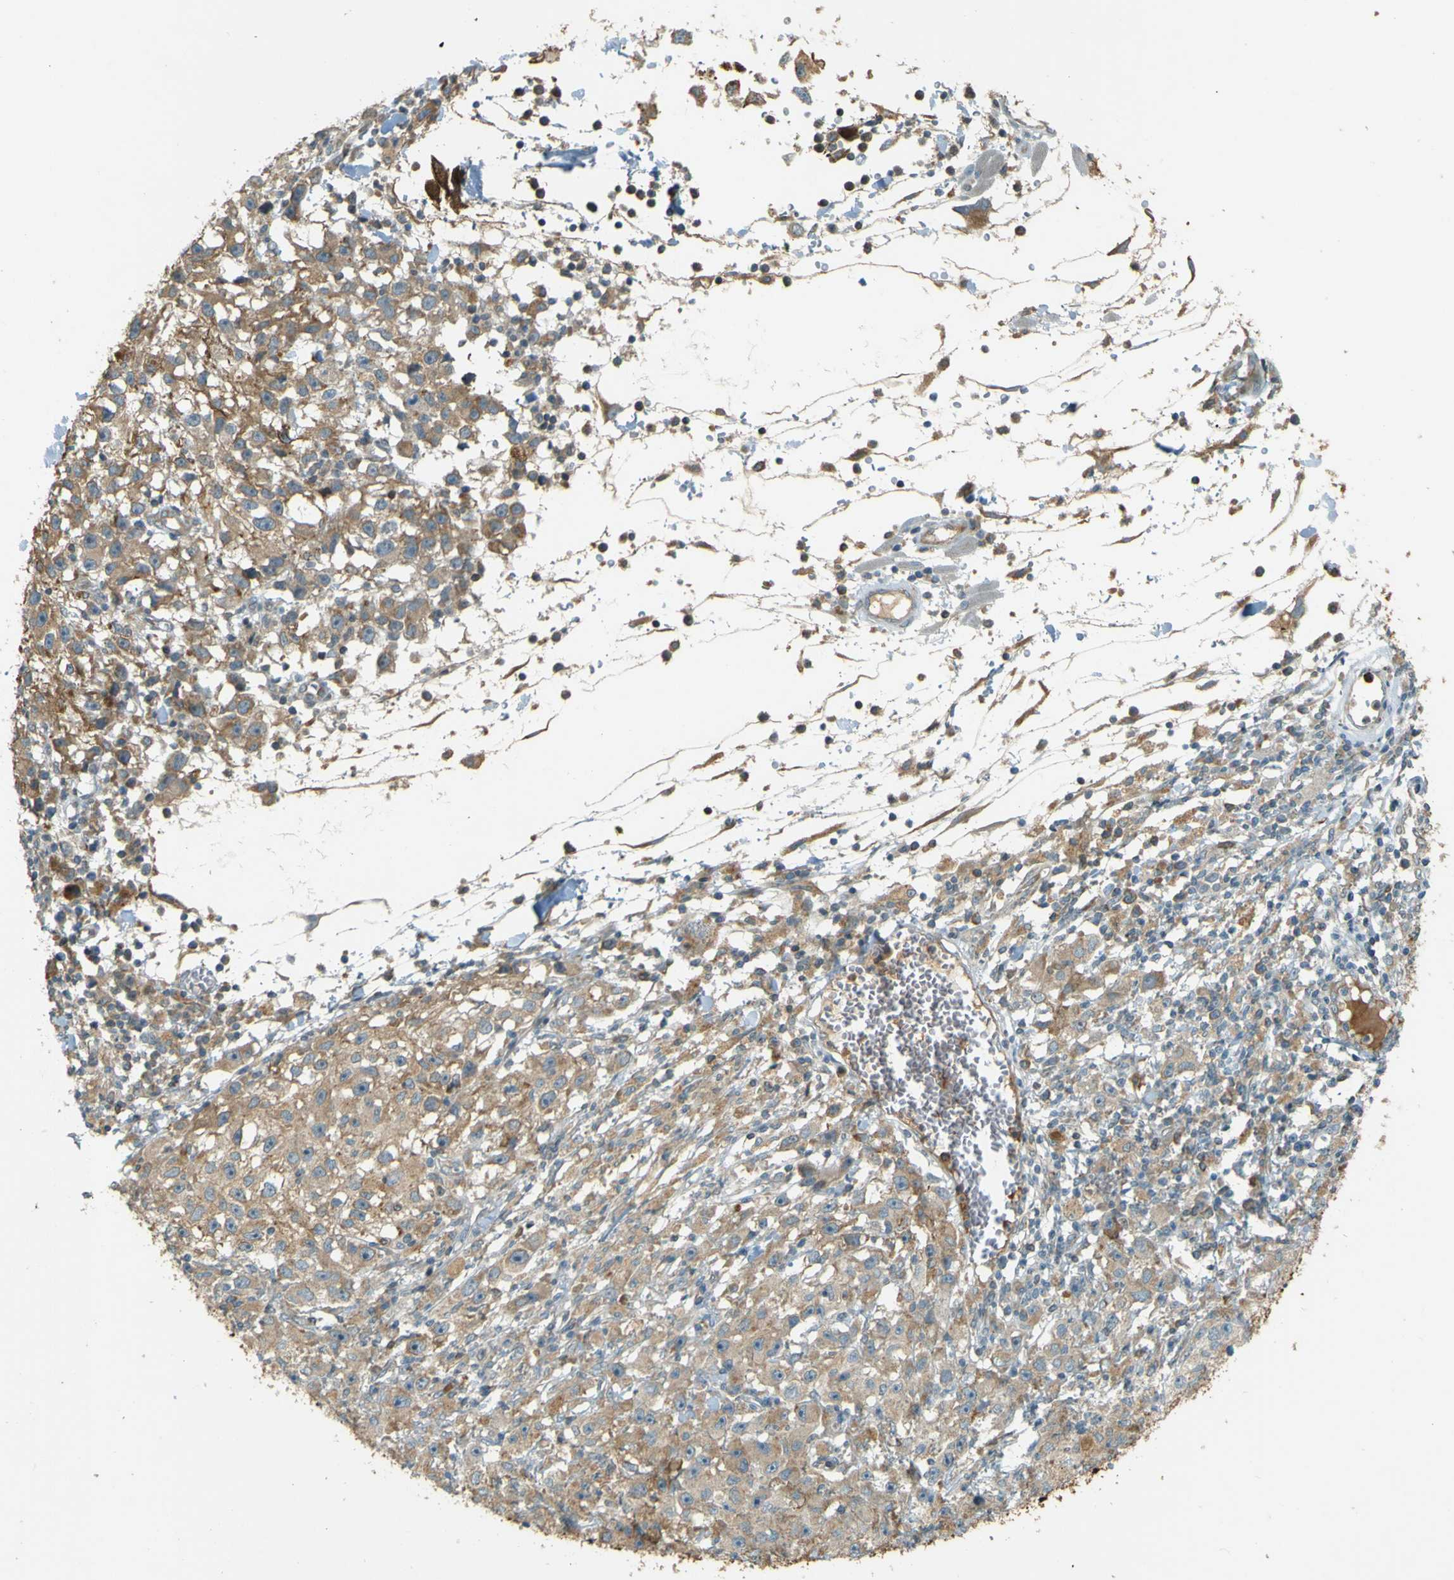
{"staining": {"intensity": "weak", "quantity": ">75%", "location": "cytoplasmic/membranous"}, "tissue": "melanoma", "cell_type": "Tumor cells", "image_type": "cancer", "snomed": [{"axis": "morphology", "description": "Malignant melanoma, NOS"}, {"axis": "topography", "description": "Skin"}], "caption": "The immunohistochemical stain highlights weak cytoplasmic/membranous staining in tumor cells of malignant melanoma tissue.", "gene": "LPCAT1", "patient": {"sex": "female", "age": 104}}